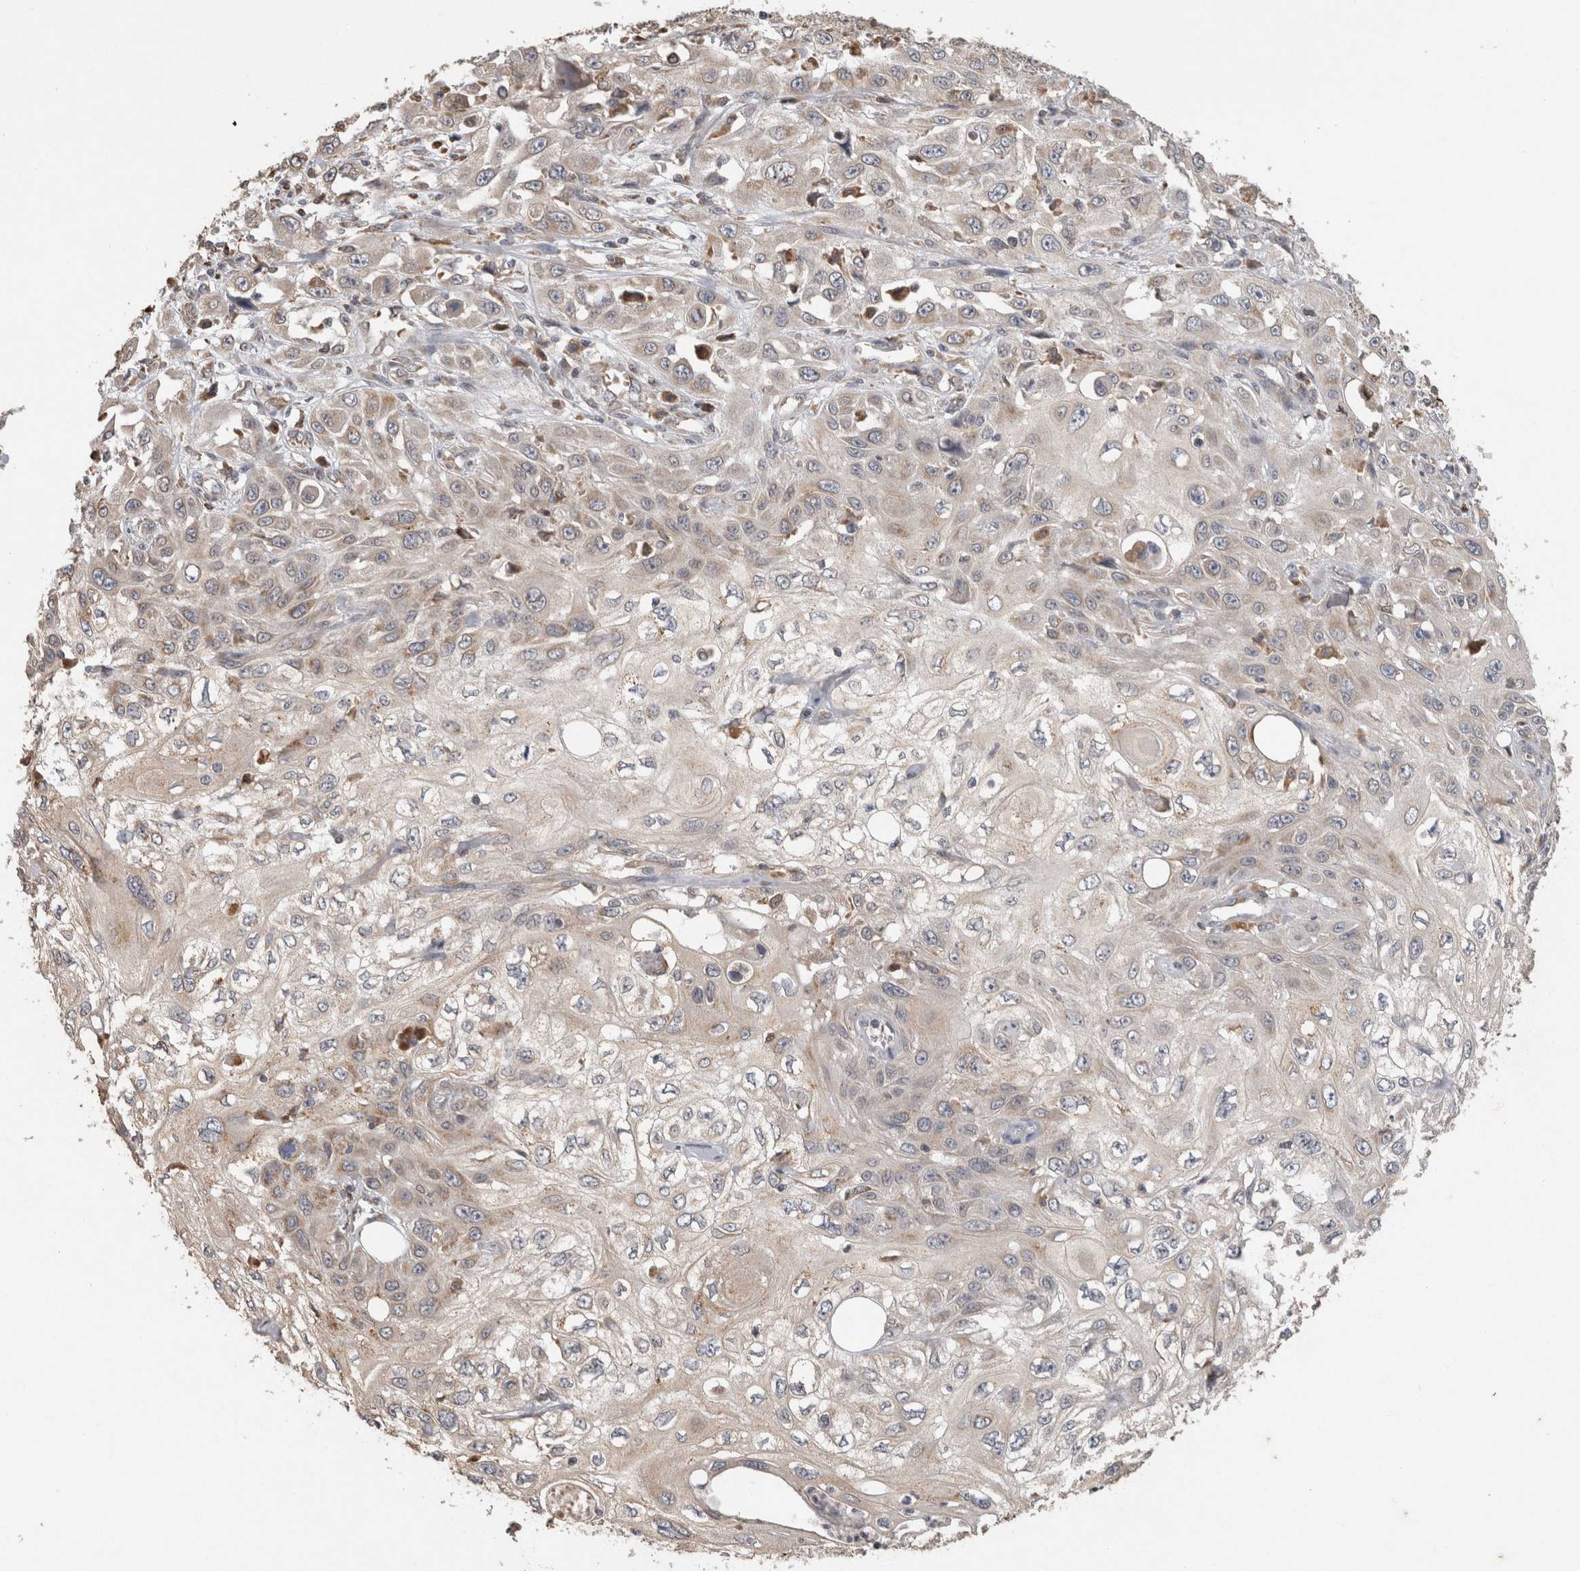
{"staining": {"intensity": "weak", "quantity": "25%-75%", "location": "cytoplasmic/membranous"}, "tissue": "skin cancer", "cell_type": "Tumor cells", "image_type": "cancer", "snomed": [{"axis": "morphology", "description": "Squamous cell carcinoma, NOS"}, {"axis": "topography", "description": "Skin"}], "caption": "IHC (DAB (3,3'-diaminobenzidine)) staining of human skin cancer reveals weak cytoplasmic/membranous protein staining in approximately 25%-75% of tumor cells.", "gene": "ADGRL3", "patient": {"sex": "male", "age": 75}}